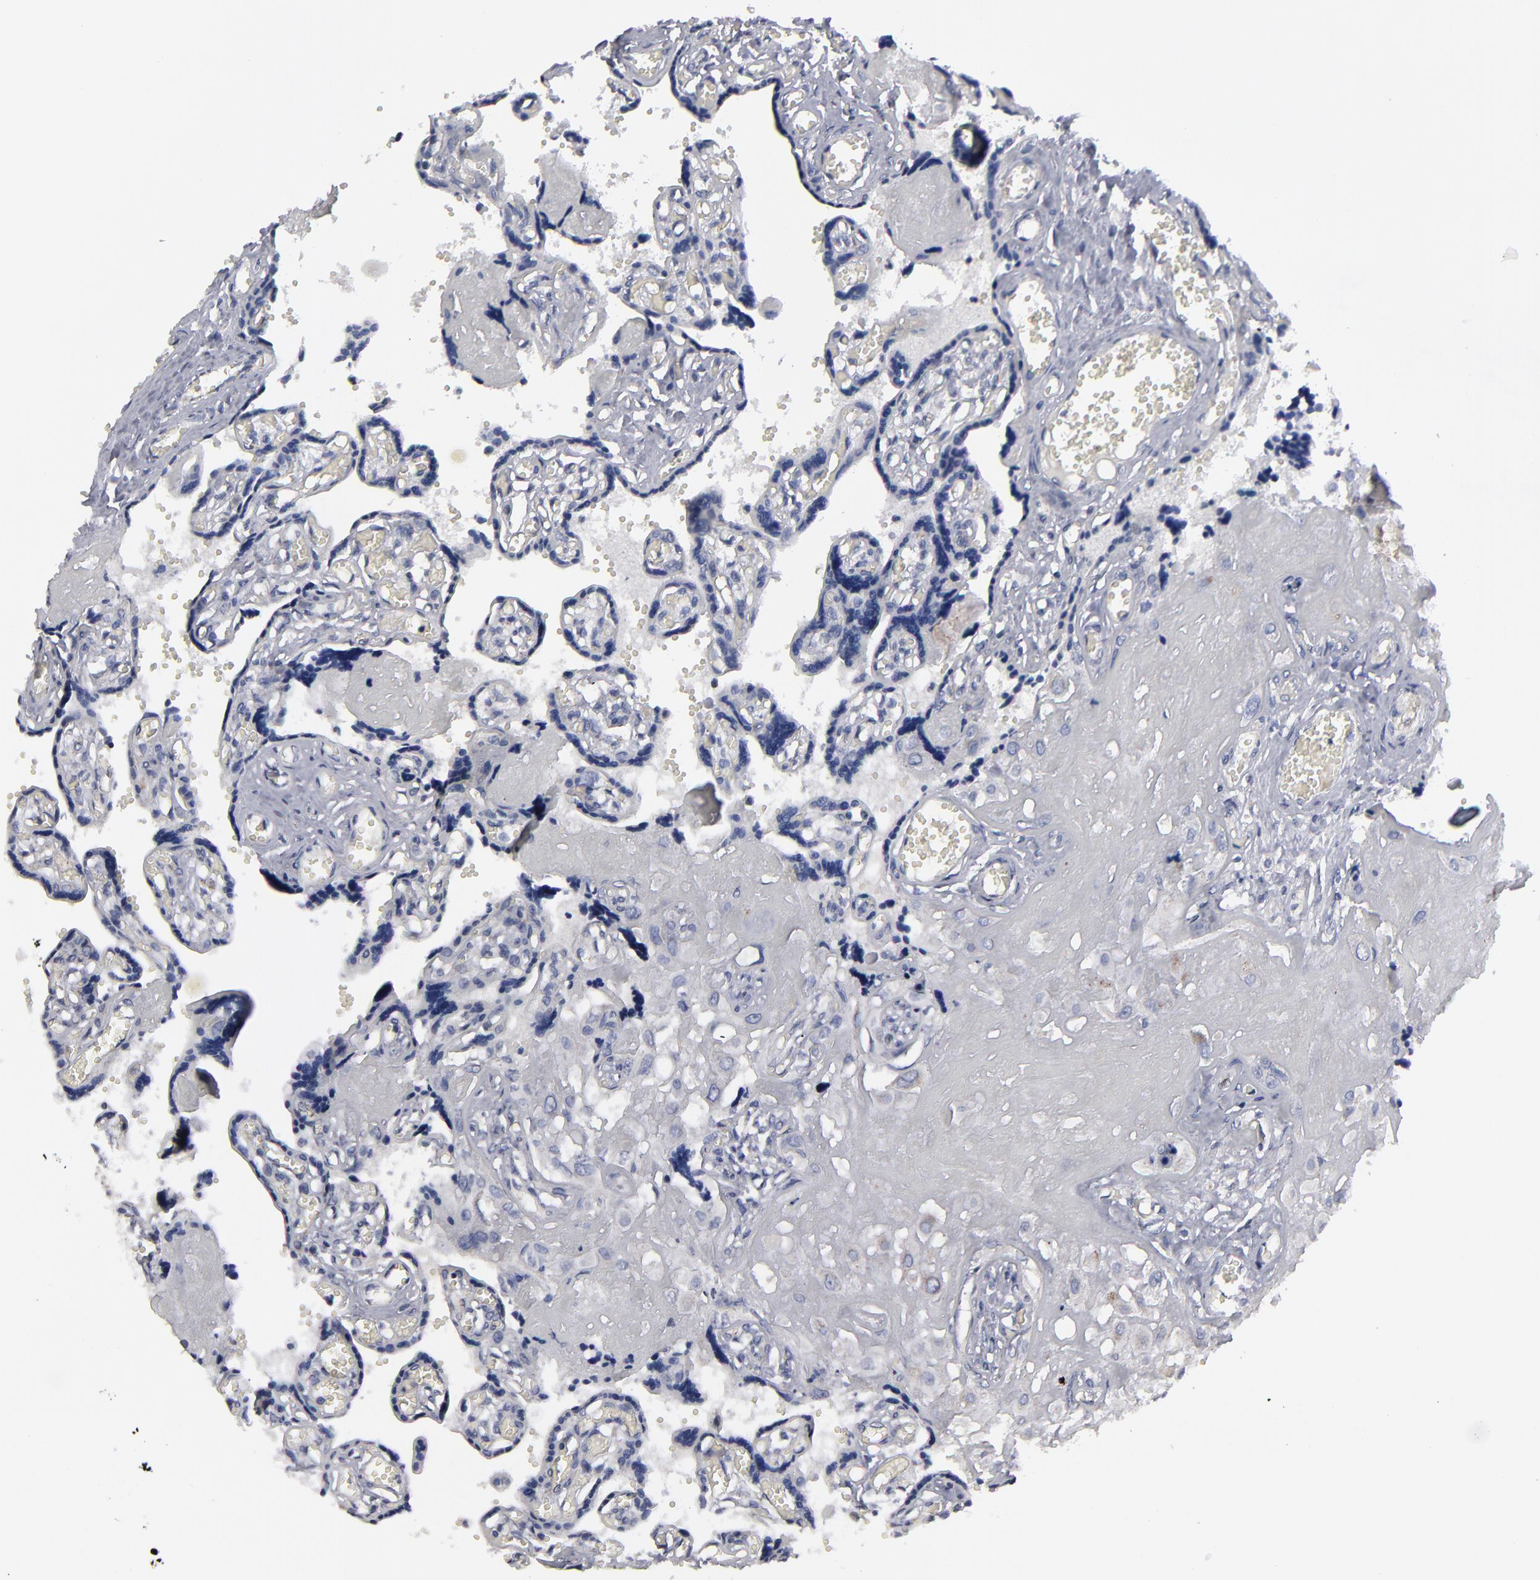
{"staining": {"intensity": "negative", "quantity": "none", "location": "none"}, "tissue": "placenta", "cell_type": "Decidual cells", "image_type": "normal", "snomed": [{"axis": "morphology", "description": "Normal tissue, NOS"}, {"axis": "morphology", "description": "Degeneration, NOS"}, {"axis": "topography", "description": "Placenta"}], "caption": "This image is of benign placenta stained with IHC to label a protein in brown with the nuclei are counter-stained blue. There is no staining in decidual cells. The staining is performed using DAB brown chromogen with nuclei counter-stained in using hematoxylin.", "gene": "ODF2", "patient": {"sex": "female", "age": 35}}